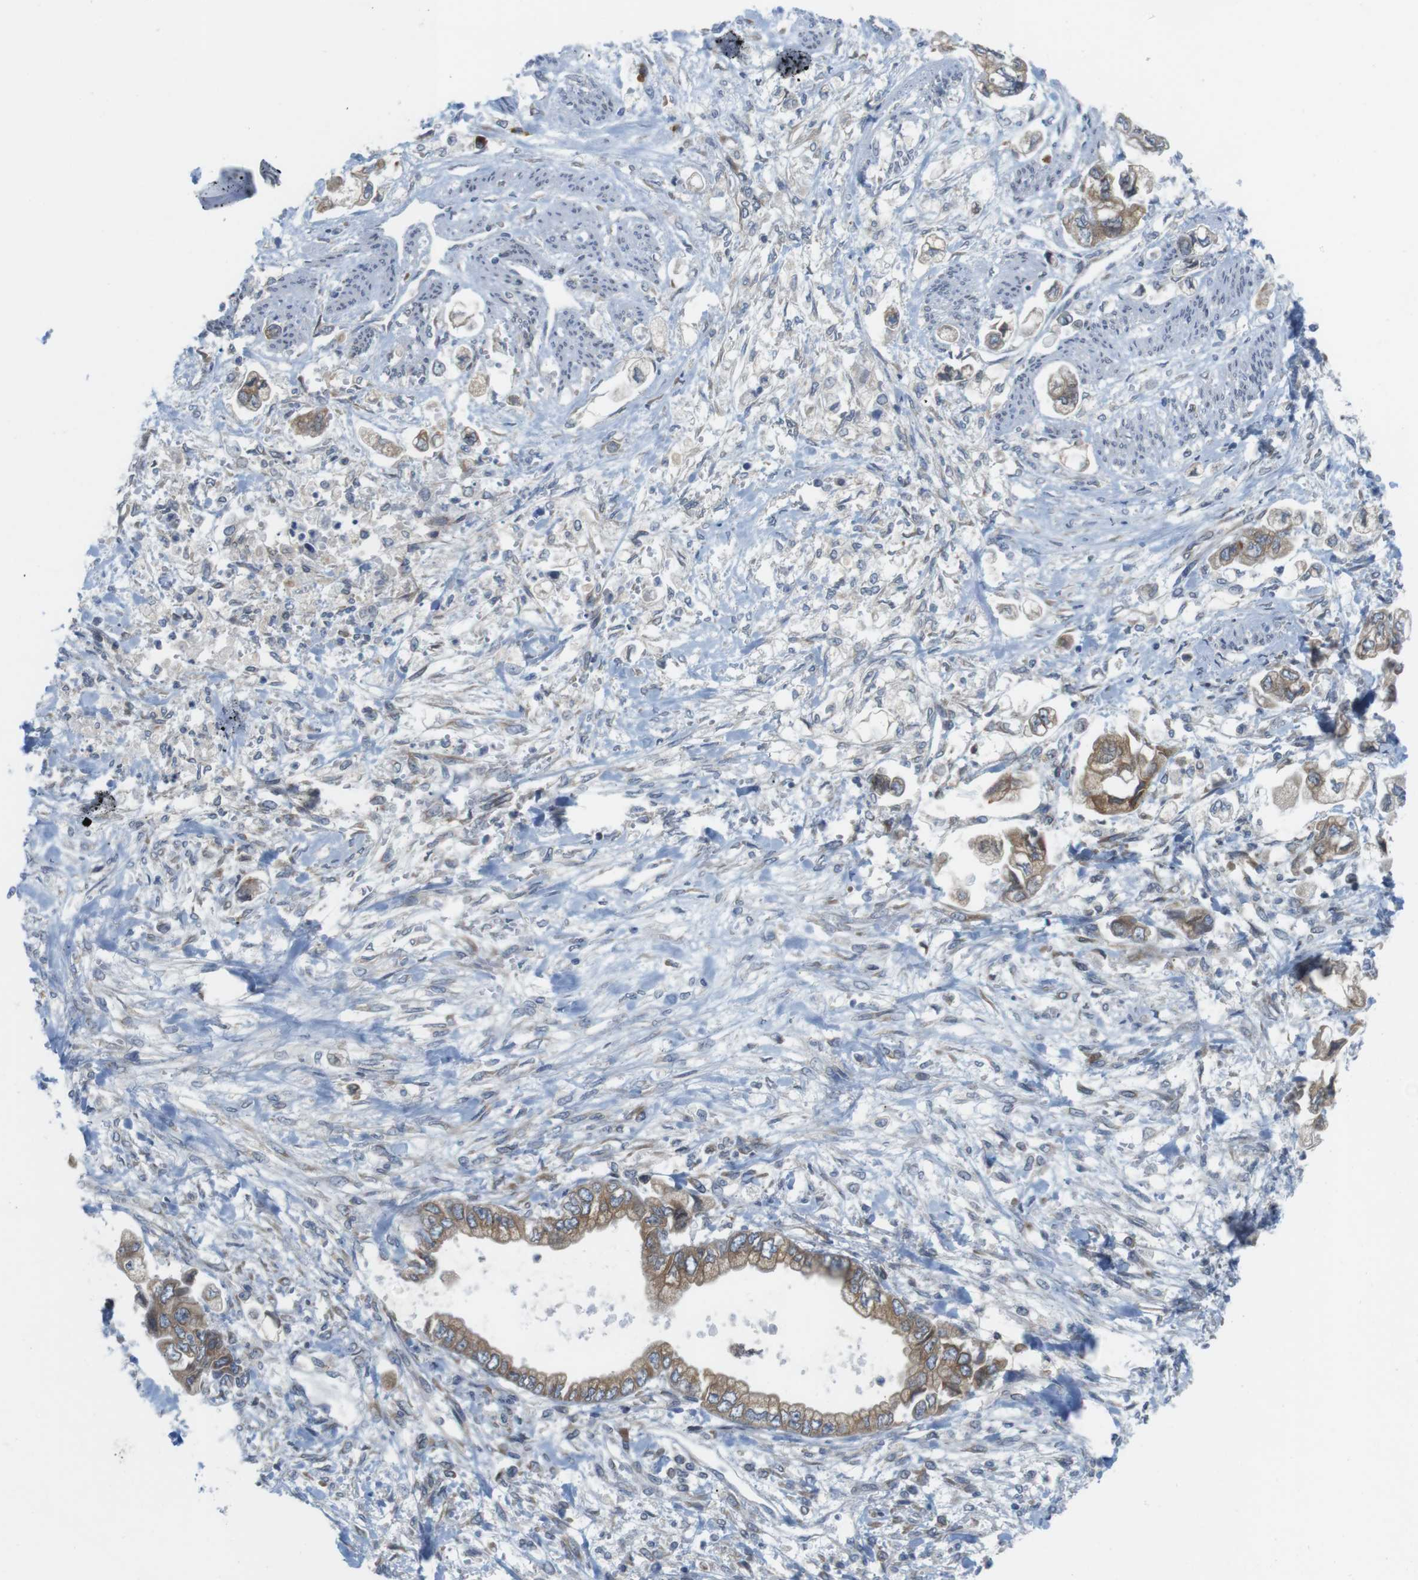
{"staining": {"intensity": "moderate", "quantity": "25%-75%", "location": "cytoplasmic/membranous"}, "tissue": "stomach cancer", "cell_type": "Tumor cells", "image_type": "cancer", "snomed": [{"axis": "morphology", "description": "Normal tissue, NOS"}, {"axis": "morphology", "description": "Adenocarcinoma, NOS"}, {"axis": "topography", "description": "Stomach"}], "caption": "DAB immunohistochemical staining of human stomach adenocarcinoma displays moderate cytoplasmic/membranous protein staining in approximately 25%-75% of tumor cells.", "gene": "ERGIC3", "patient": {"sex": "male", "age": 62}}